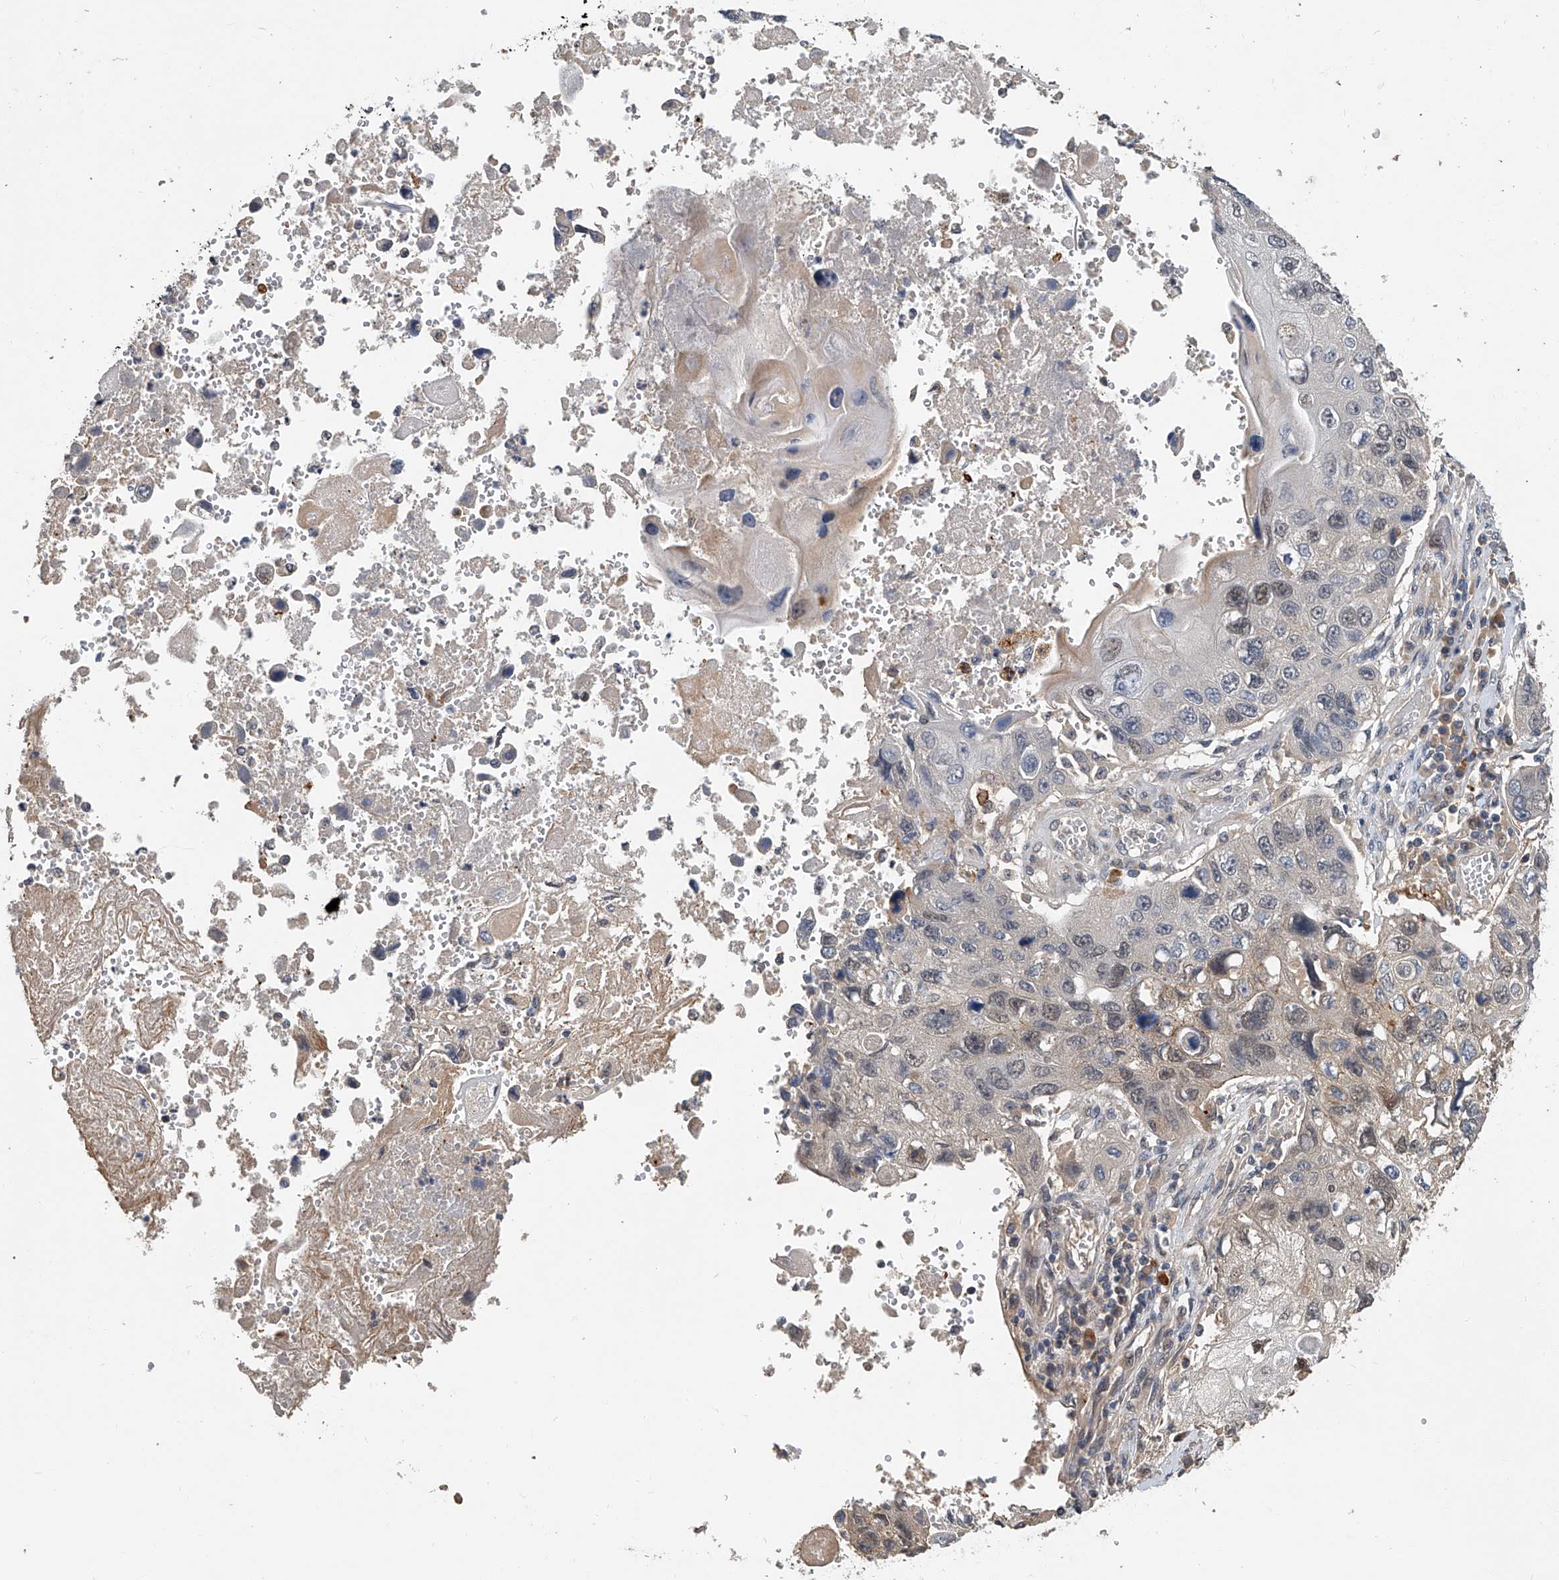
{"staining": {"intensity": "weak", "quantity": "25%-75%", "location": "nuclear"}, "tissue": "lung cancer", "cell_type": "Tumor cells", "image_type": "cancer", "snomed": [{"axis": "morphology", "description": "Squamous cell carcinoma, NOS"}, {"axis": "topography", "description": "Lung"}], "caption": "IHC photomicrograph of human lung cancer (squamous cell carcinoma) stained for a protein (brown), which demonstrates low levels of weak nuclear staining in approximately 25%-75% of tumor cells.", "gene": "JAG2", "patient": {"sex": "male", "age": 61}}